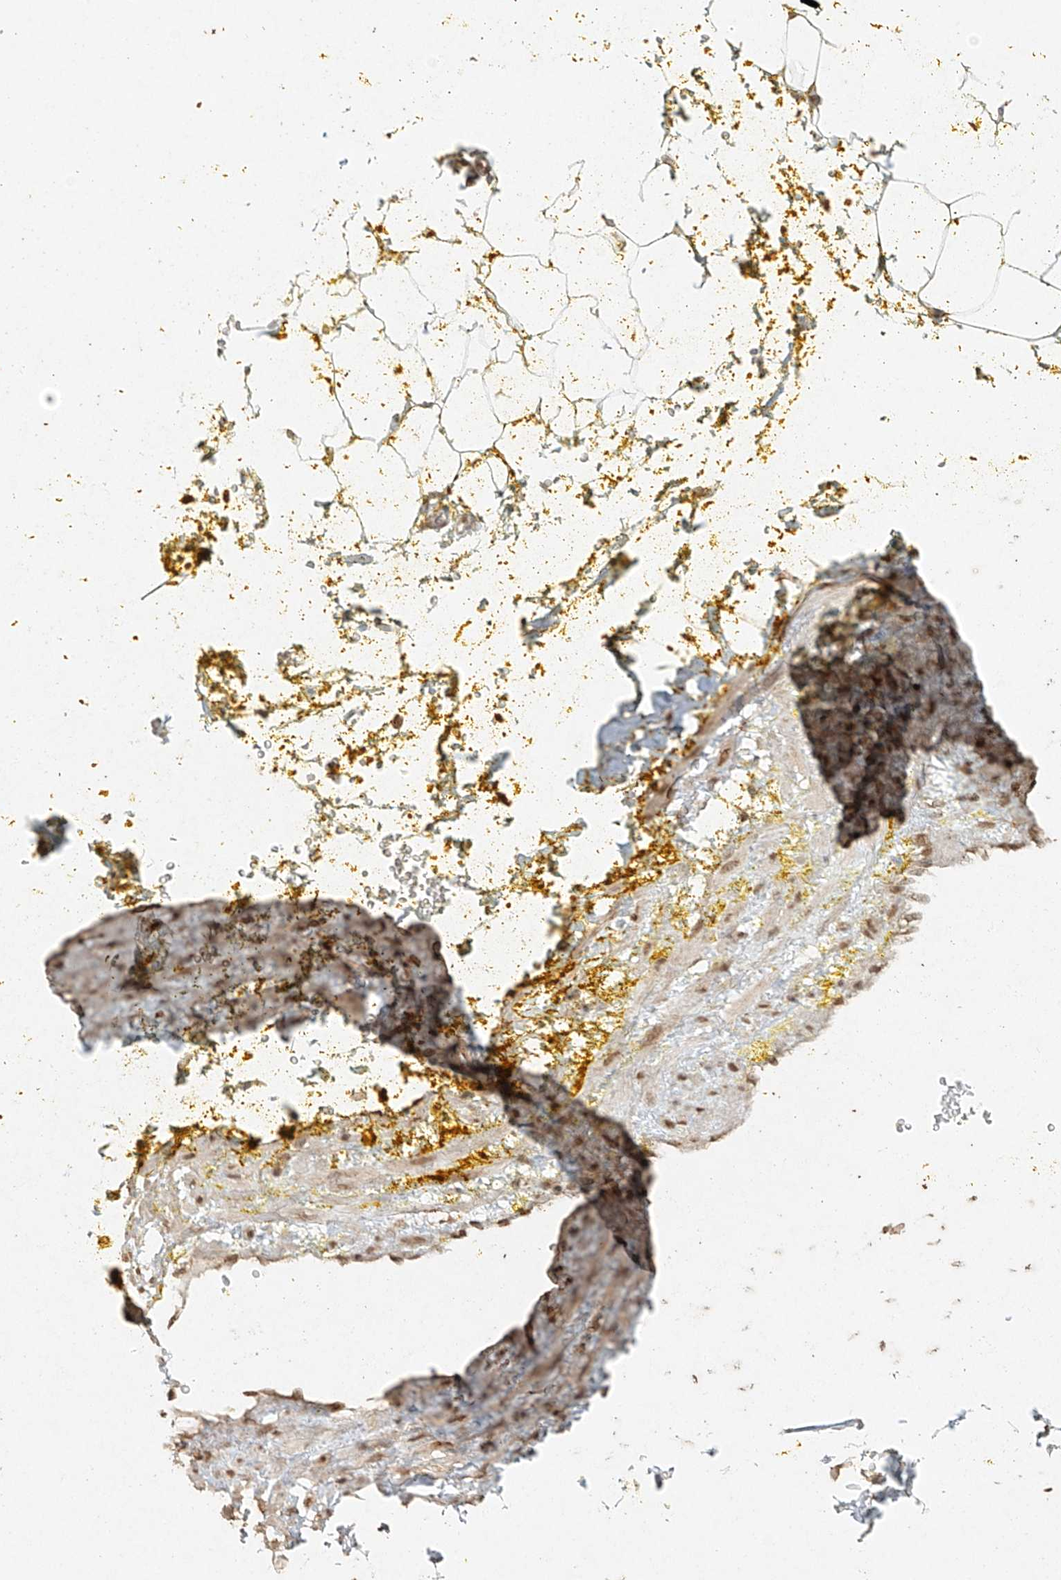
{"staining": {"intensity": "moderate", "quantity": ">75%", "location": "cytoplasmic/membranous,nuclear"}, "tissue": "adipose tissue", "cell_type": "Adipocytes", "image_type": "normal", "snomed": [{"axis": "morphology", "description": "Normal tissue, NOS"}, {"axis": "morphology", "description": "Adenocarcinoma, Low grade"}, {"axis": "topography", "description": "Prostate"}, {"axis": "topography", "description": "Peripheral nerve tissue"}], "caption": "Benign adipose tissue exhibits moderate cytoplasmic/membranous,nuclear staining in approximately >75% of adipocytes.", "gene": "TIGAR", "patient": {"sex": "male", "age": 63}}